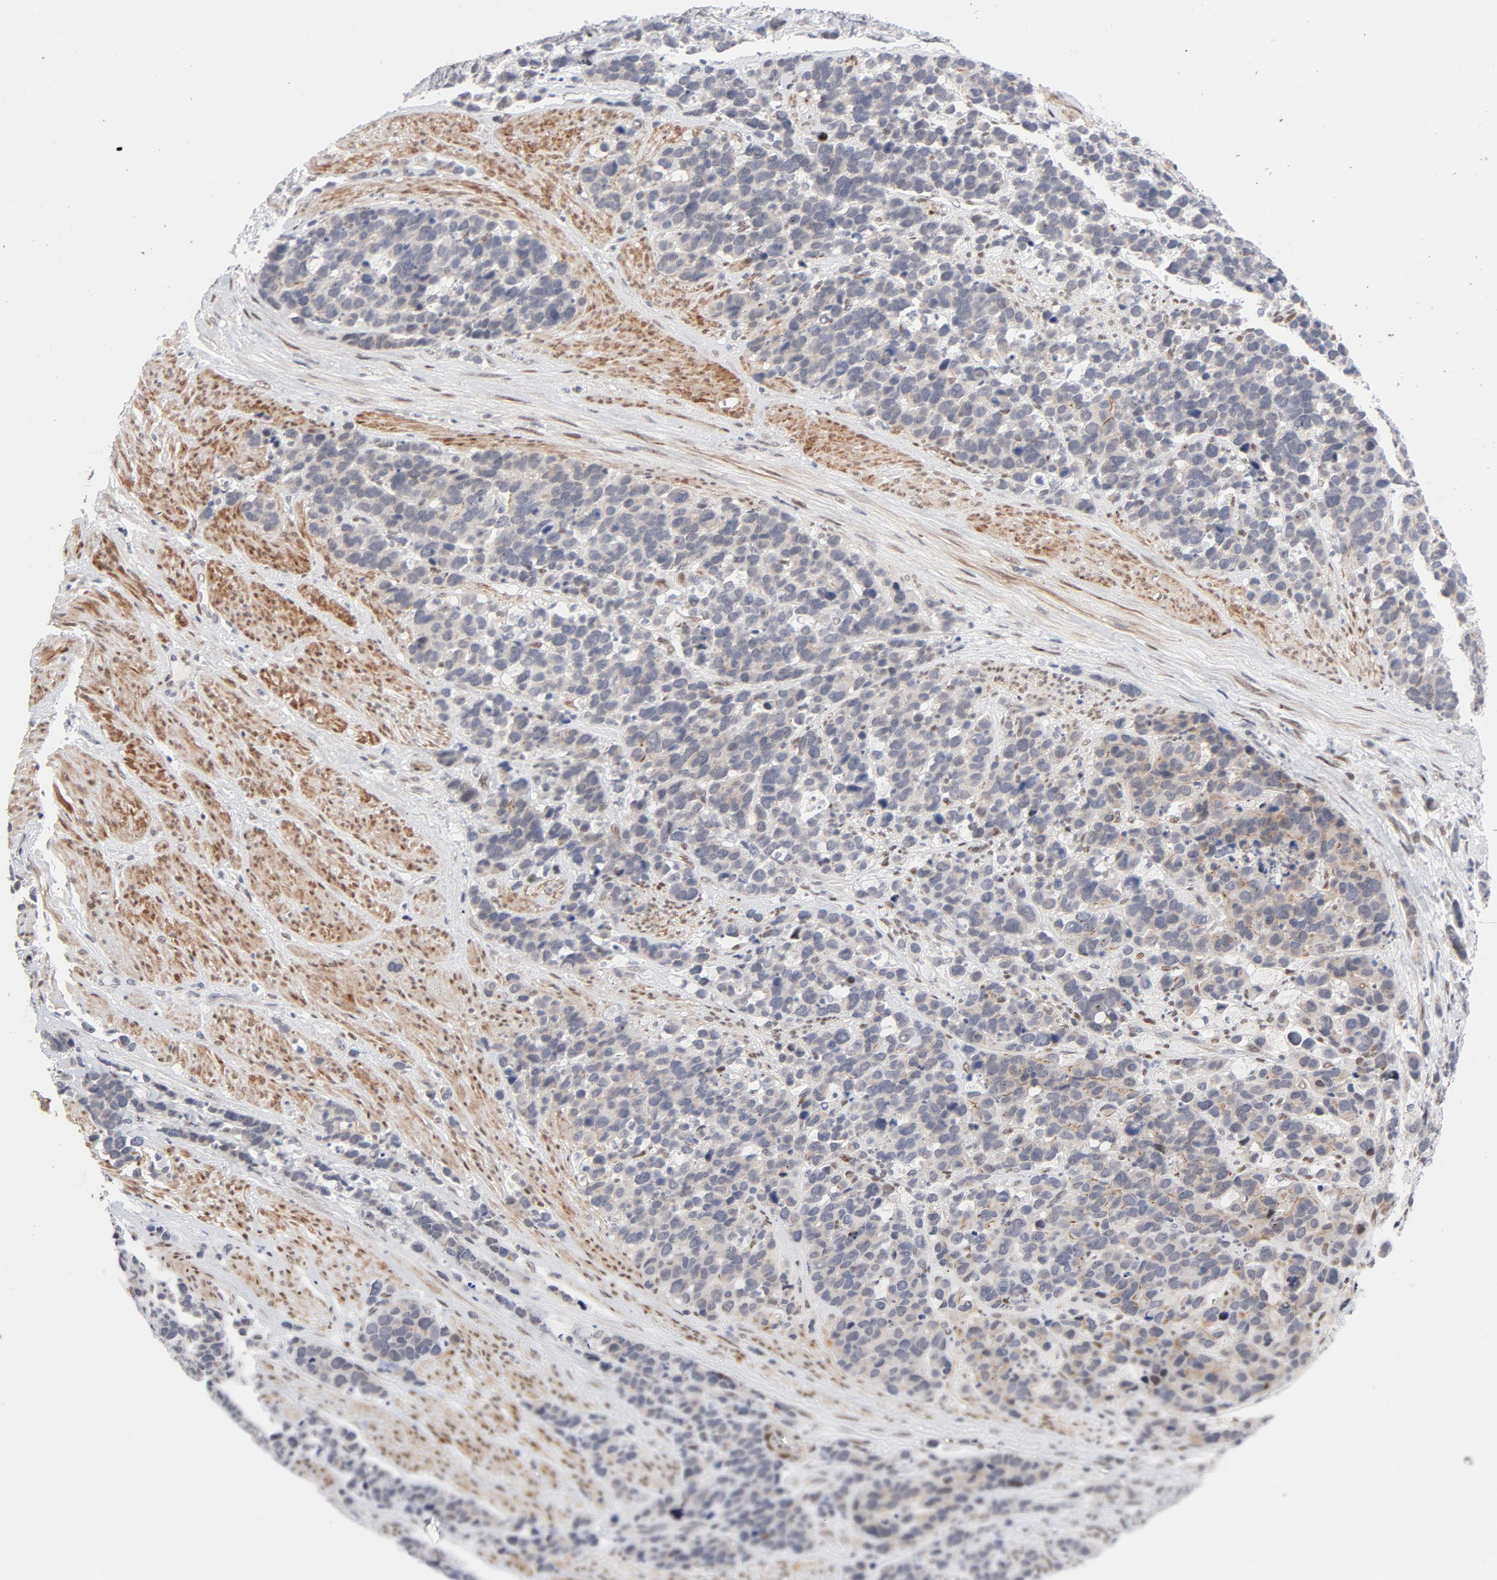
{"staining": {"intensity": "weak", "quantity": "25%-75%", "location": "cytoplasmic/membranous"}, "tissue": "stomach cancer", "cell_type": "Tumor cells", "image_type": "cancer", "snomed": [{"axis": "morphology", "description": "Adenocarcinoma, NOS"}, {"axis": "topography", "description": "Stomach, upper"}], "caption": "Immunohistochemical staining of human stomach adenocarcinoma displays low levels of weak cytoplasmic/membranous protein staining in about 25%-75% of tumor cells.", "gene": "NFIC", "patient": {"sex": "male", "age": 71}}